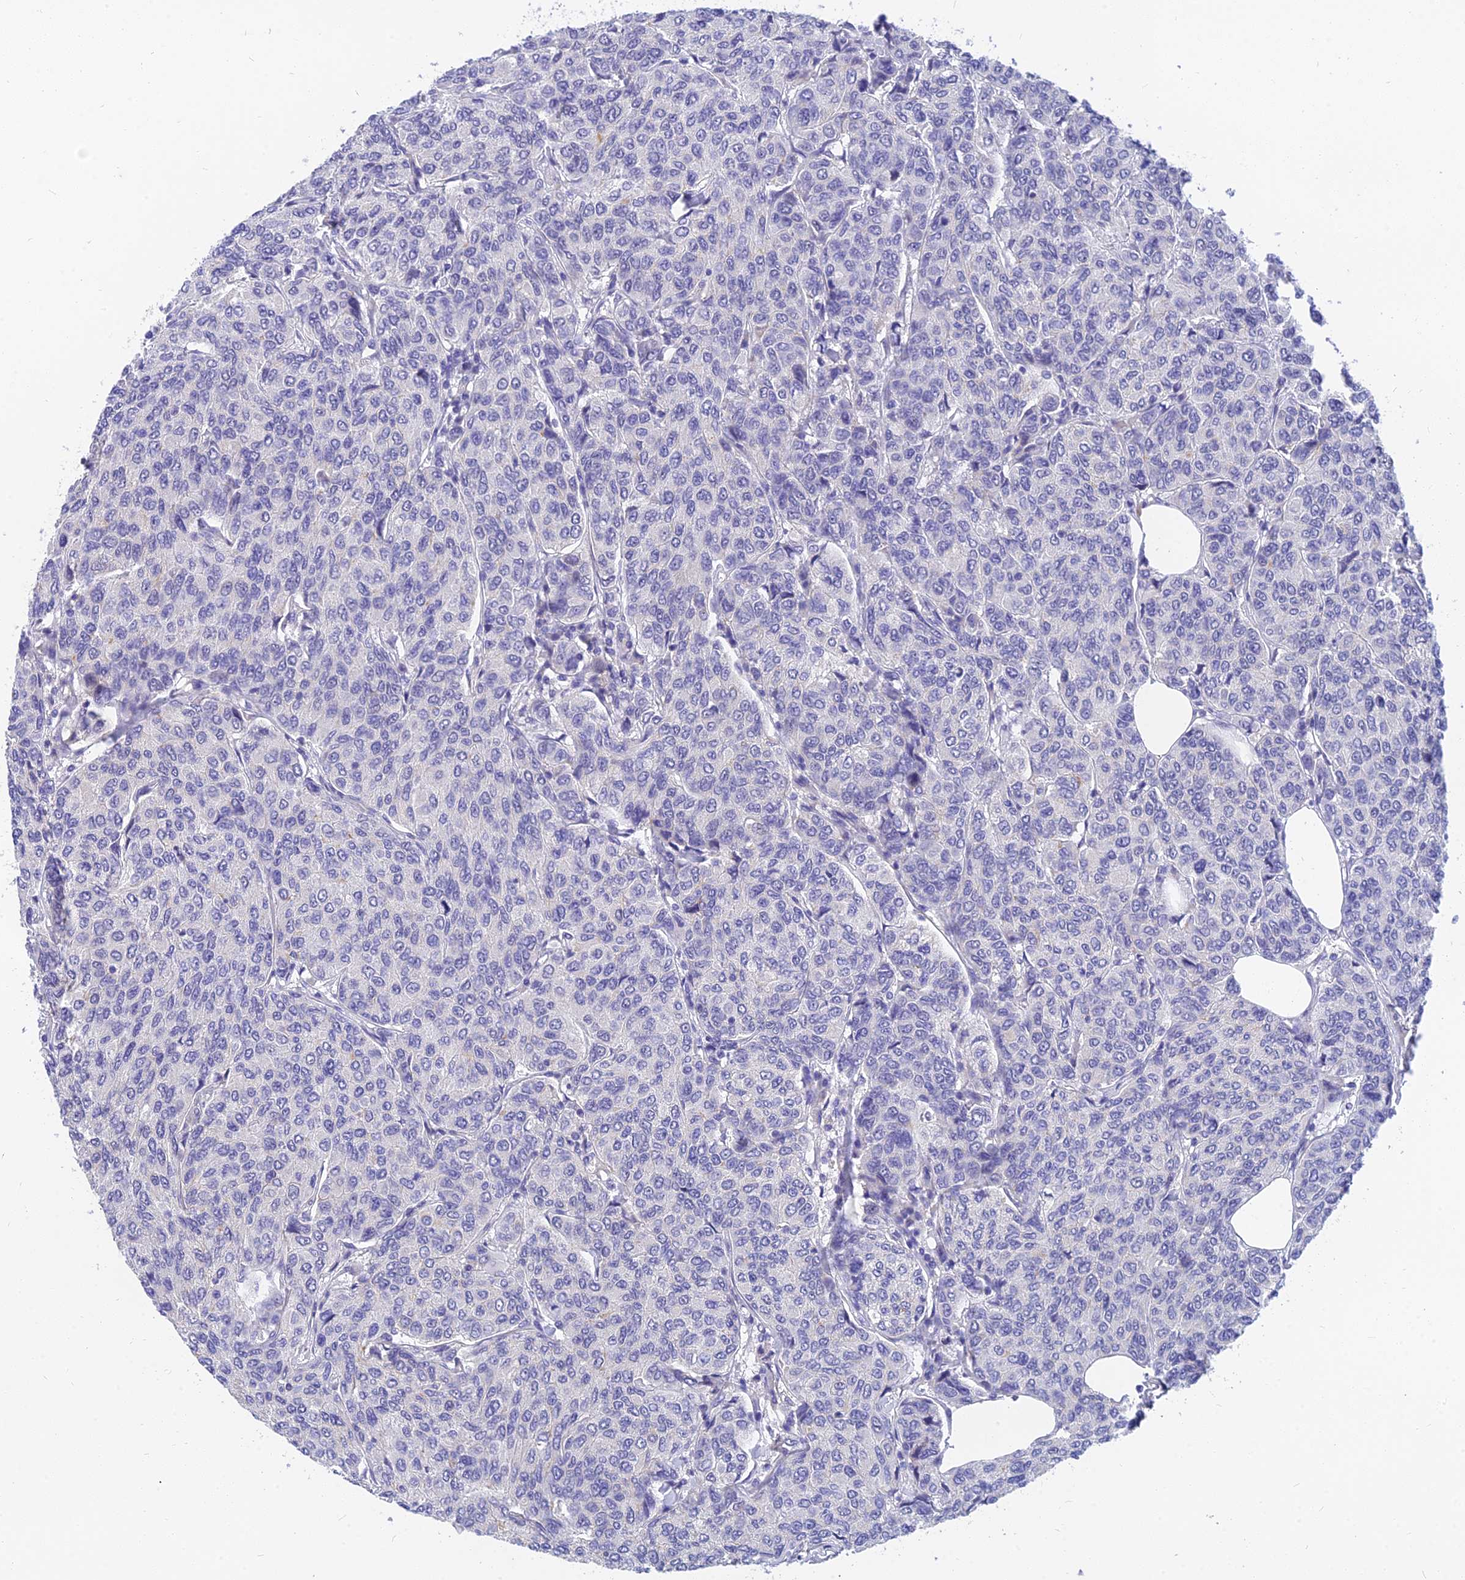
{"staining": {"intensity": "negative", "quantity": "none", "location": "none"}, "tissue": "breast cancer", "cell_type": "Tumor cells", "image_type": "cancer", "snomed": [{"axis": "morphology", "description": "Duct carcinoma"}, {"axis": "topography", "description": "Breast"}], "caption": "Breast cancer (intraductal carcinoma) stained for a protein using immunohistochemistry (IHC) shows no staining tumor cells.", "gene": "TMEM161B", "patient": {"sex": "female", "age": 55}}